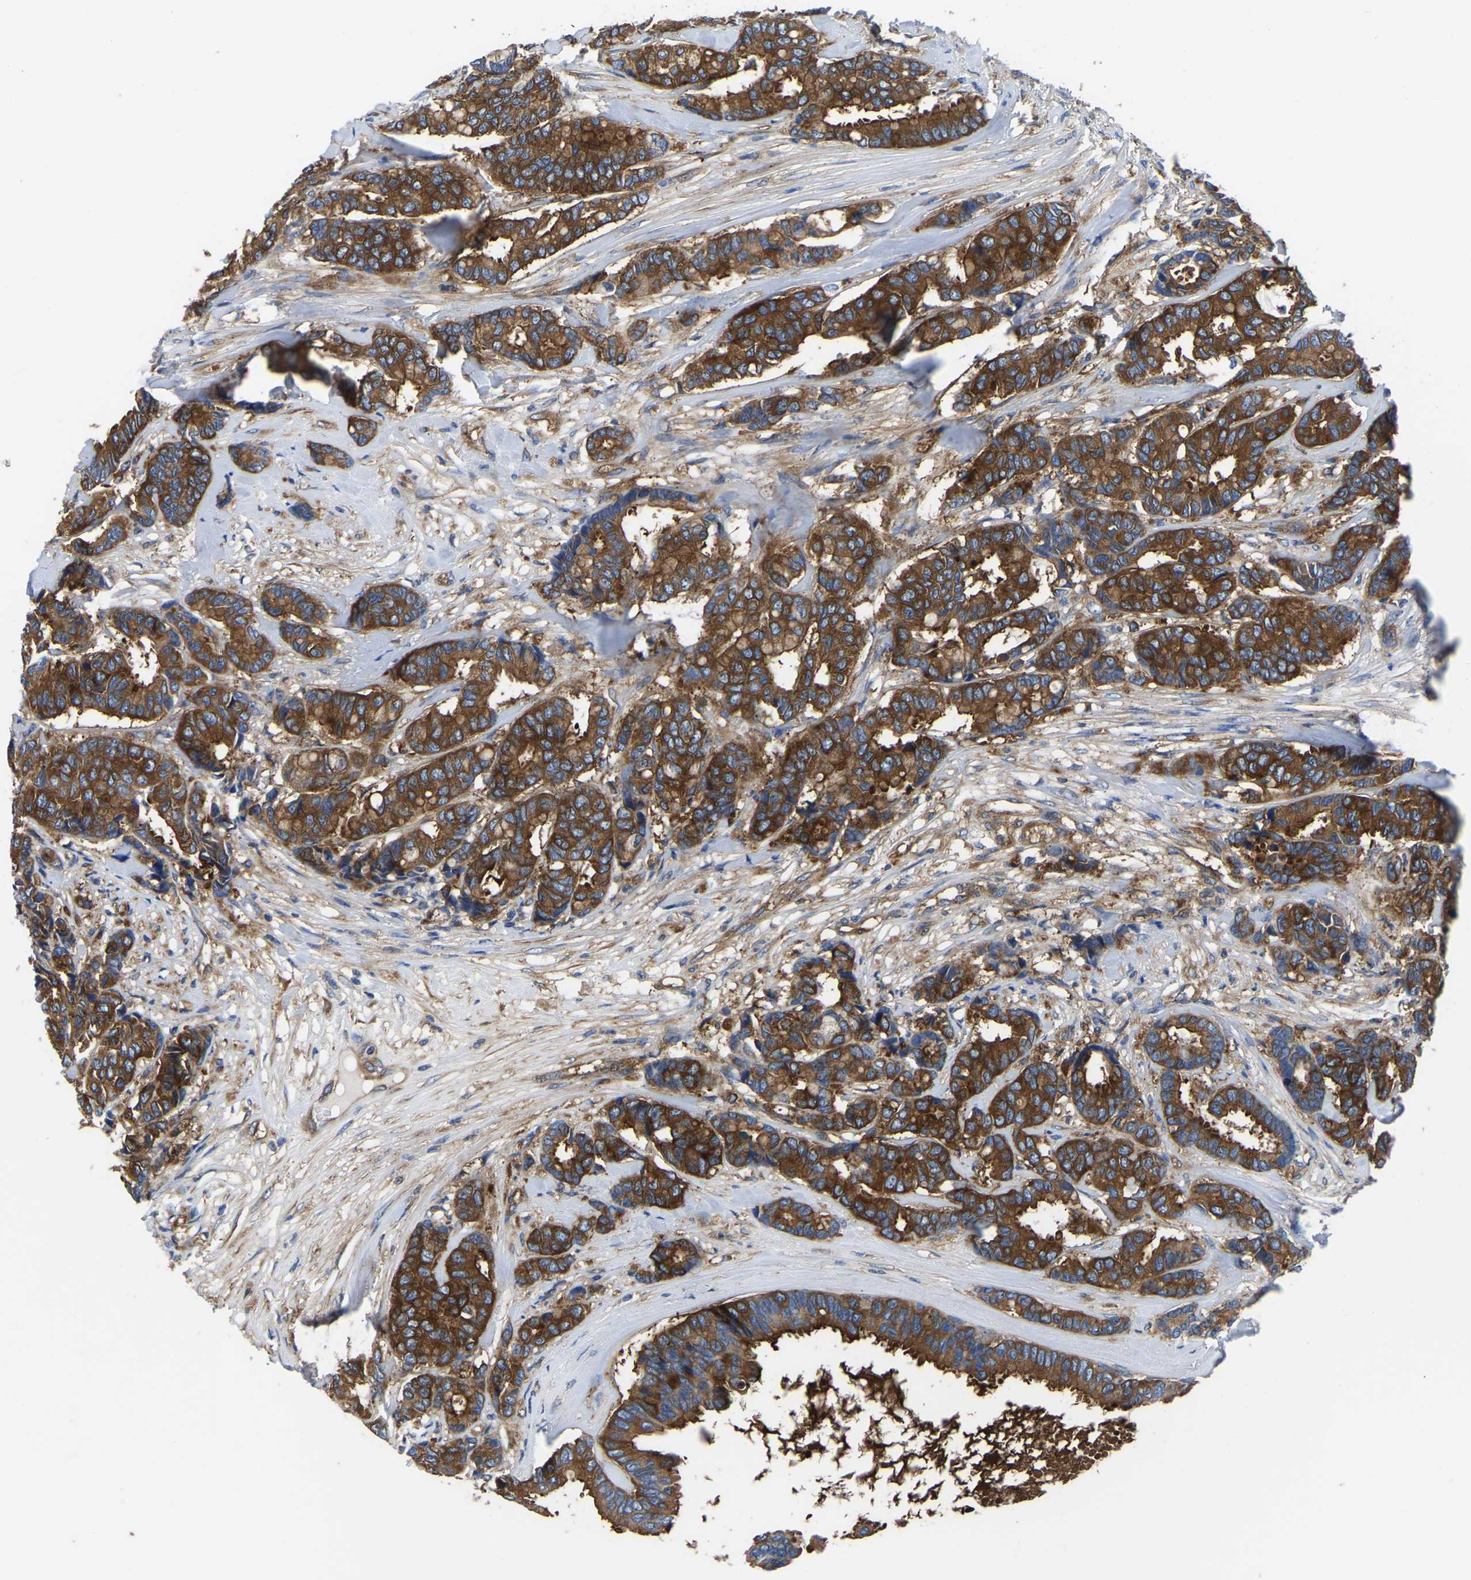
{"staining": {"intensity": "strong", "quantity": ">75%", "location": "cytoplasmic/membranous"}, "tissue": "breast cancer", "cell_type": "Tumor cells", "image_type": "cancer", "snomed": [{"axis": "morphology", "description": "Duct carcinoma"}, {"axis": "topography", "description": "Breast"}], "caption": "A brown stain shows strong cytoplasmic/membranous staining of a protein in breast cancer (intraductal carcinoma) tumor cells.", "gene": "TFG", "patient": {"sex": "female", "age": 87}}